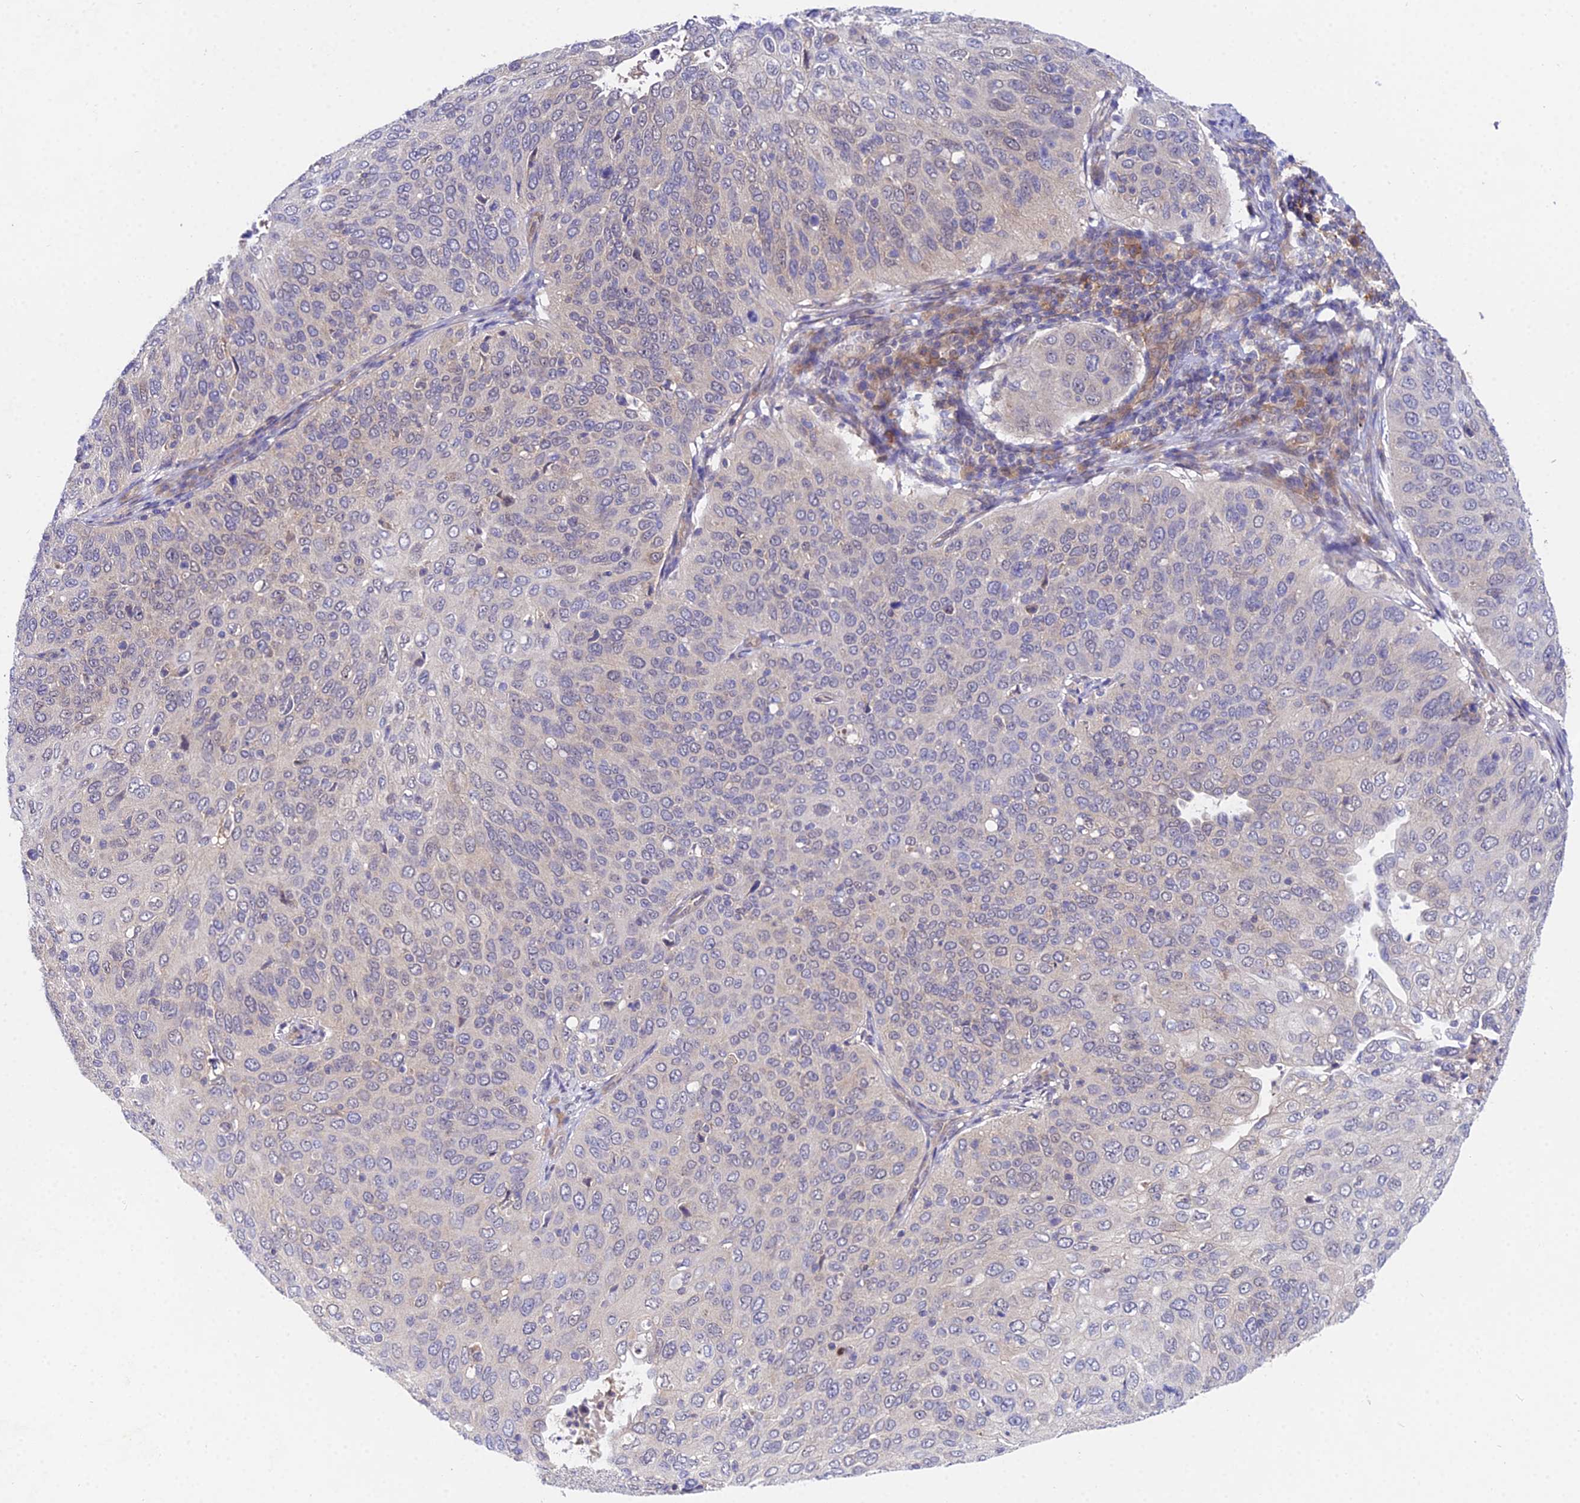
{"staining": {"intensity": "negative", "quantity": "none", "location": "none"}, "tissue": "cervical cancer", "cell_type": "Tumor cells", "image_type": "cancer", "snomed": [{"axis": "morphology", "description": "Squamous cell carcinoma, NOS"}, {"axis": "topography", "description": "Cervix"}], "caption": "There is no significant staining in tumor cells of cervical squamous cell carcinoma.", "gene": "PPP2R2C", "patient": {"sex": "female", "age": 36}}